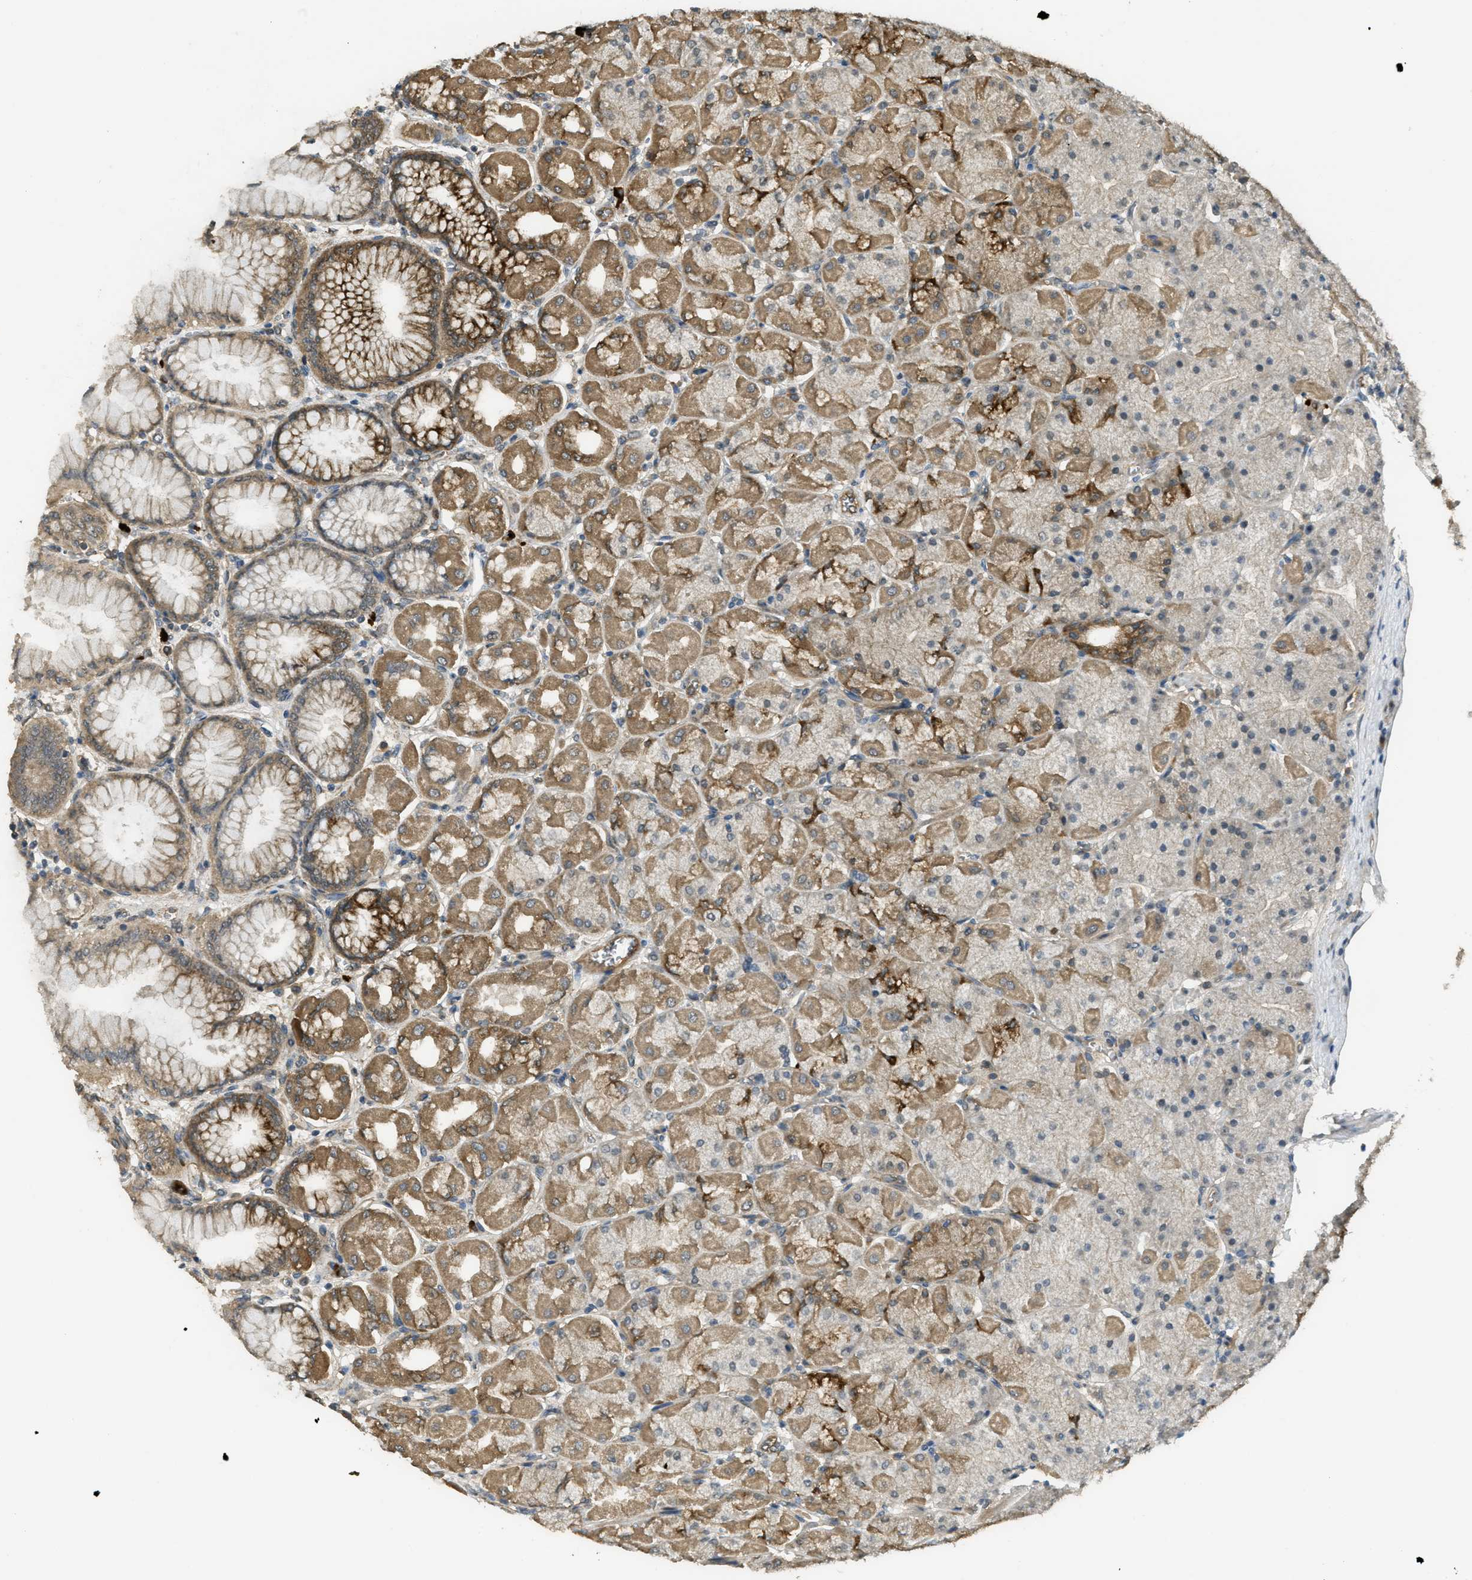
{"staining": {"intensity": "moderate", "quantity": ">75%", "location": "cytoplasmic/membranous"}, "tissue": "stomach", "cell_type": "Glandular cells", "image_type": "normal", "snomed": [{"axis": "morphology", "description": "Normal tissue, NOS"}, {"axis": "topography", "description": "Stomach, upper"}], "caption": "A micrograph of human stomach stained for a protein exhibits moderate cytoplasmic/membranous brown staining in glandular cells. The protein of interest is stained brown, and the nuclei are stained in blue (DAB (3,3'-diaminobenzidine) IHC with brightfield microscopy, high magnification).", "gene": "IGF2BP2", "patient": {"sex": "female", "age": 56}}